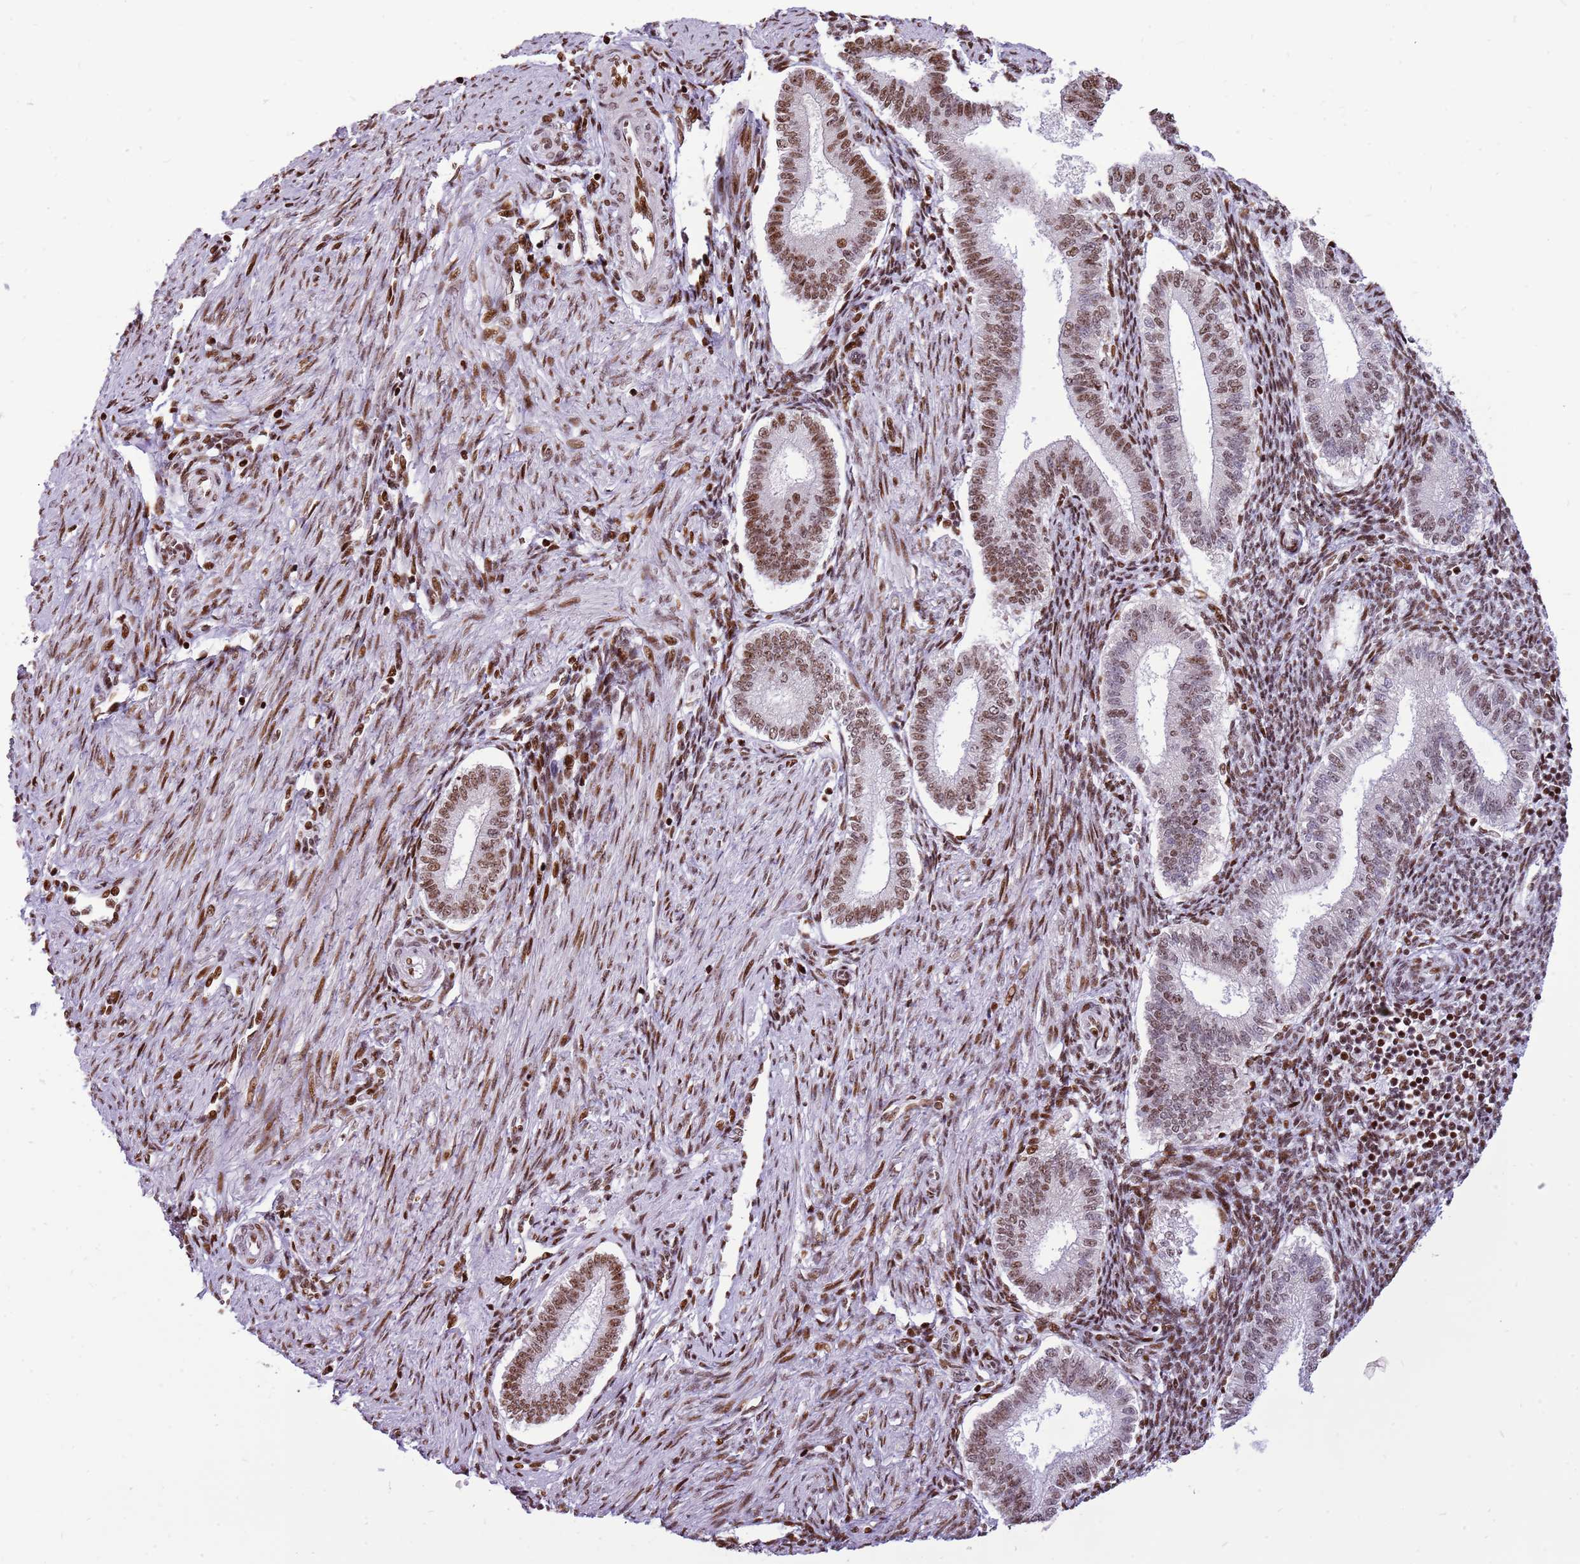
{"staining": {"intensity": "moderate", "quantity": ">75%", "location": "nuclear"}, "tissue": "endometrium", "cell_type": "Cells in endometrial stroma", "image_type": "normal", "snomed": [{"axis": "morphology", "description": "Normal tissue, NOS"}, {"axis": "topography", "description": "Endometrium"}], "caption": "Normal endometrium was stained to show a protein in brown. There is medium levels of moderate nuclear positivity in about >75% of cells in endometrial stroma. (DAB IHC, brown staining for protein, blue staining for nuclei).", "gene": "WASHC4", "patient": {"sex": "female", "age": 25}}